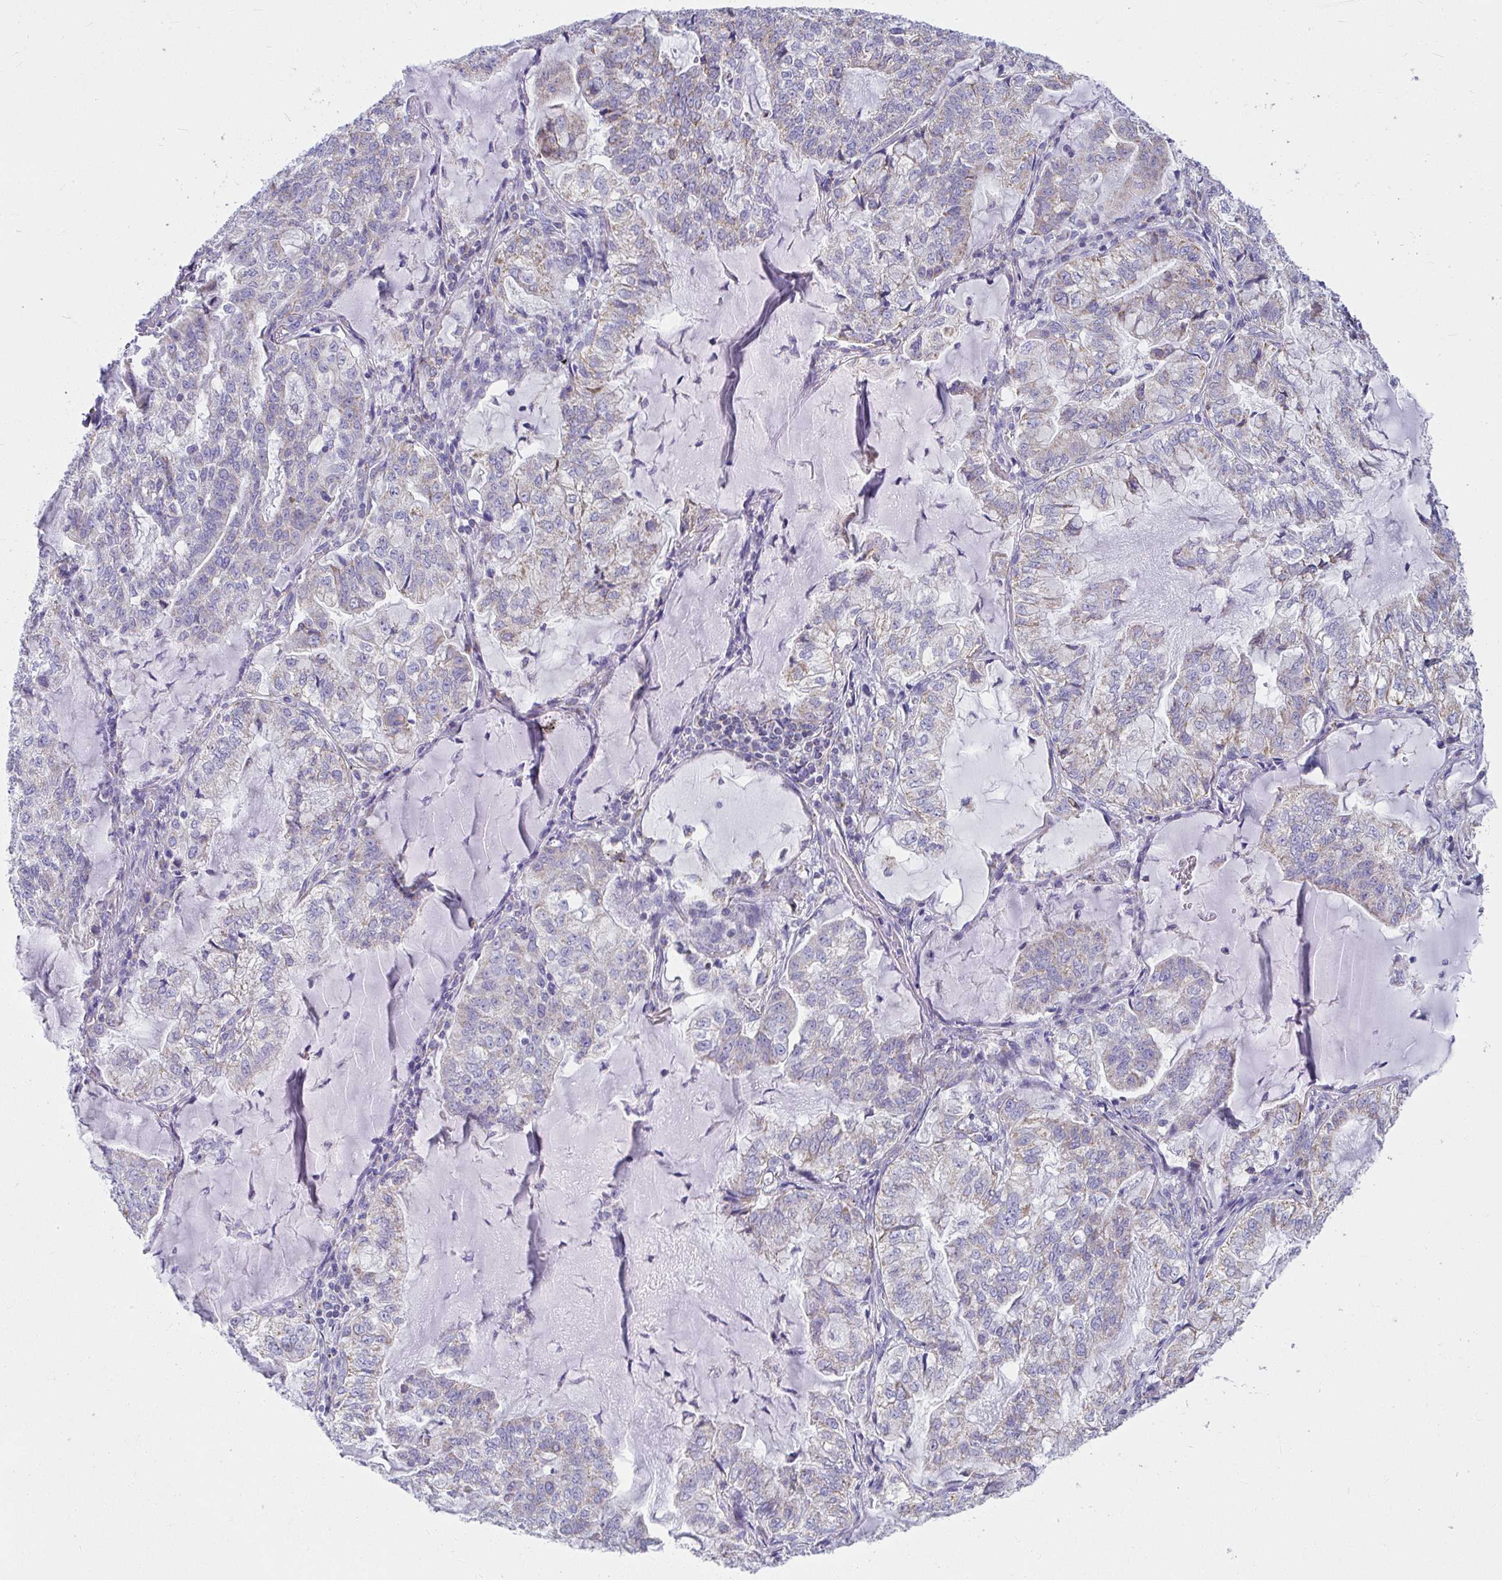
{"staining": {"intensity": "negative", "quantity": "none", "location": "none"}, "tissue": "lung cancer", "cell_type": "Tumor cells", "image_type": "cancer", "snomed": [{"axis": "morphology", "description": "Adenocarcinoma, NOS"}, {"axis": "topography", "description": "Lymph node"}, {"axis": "topography", "description": "Lung"}], "caption": "Human lung cancer stained for a protein using immunohistochemistry (IHC) displays no expression in tumor cells.", "gene": "SLC6A1", "patient": {"sex": "male", "age": 66}}